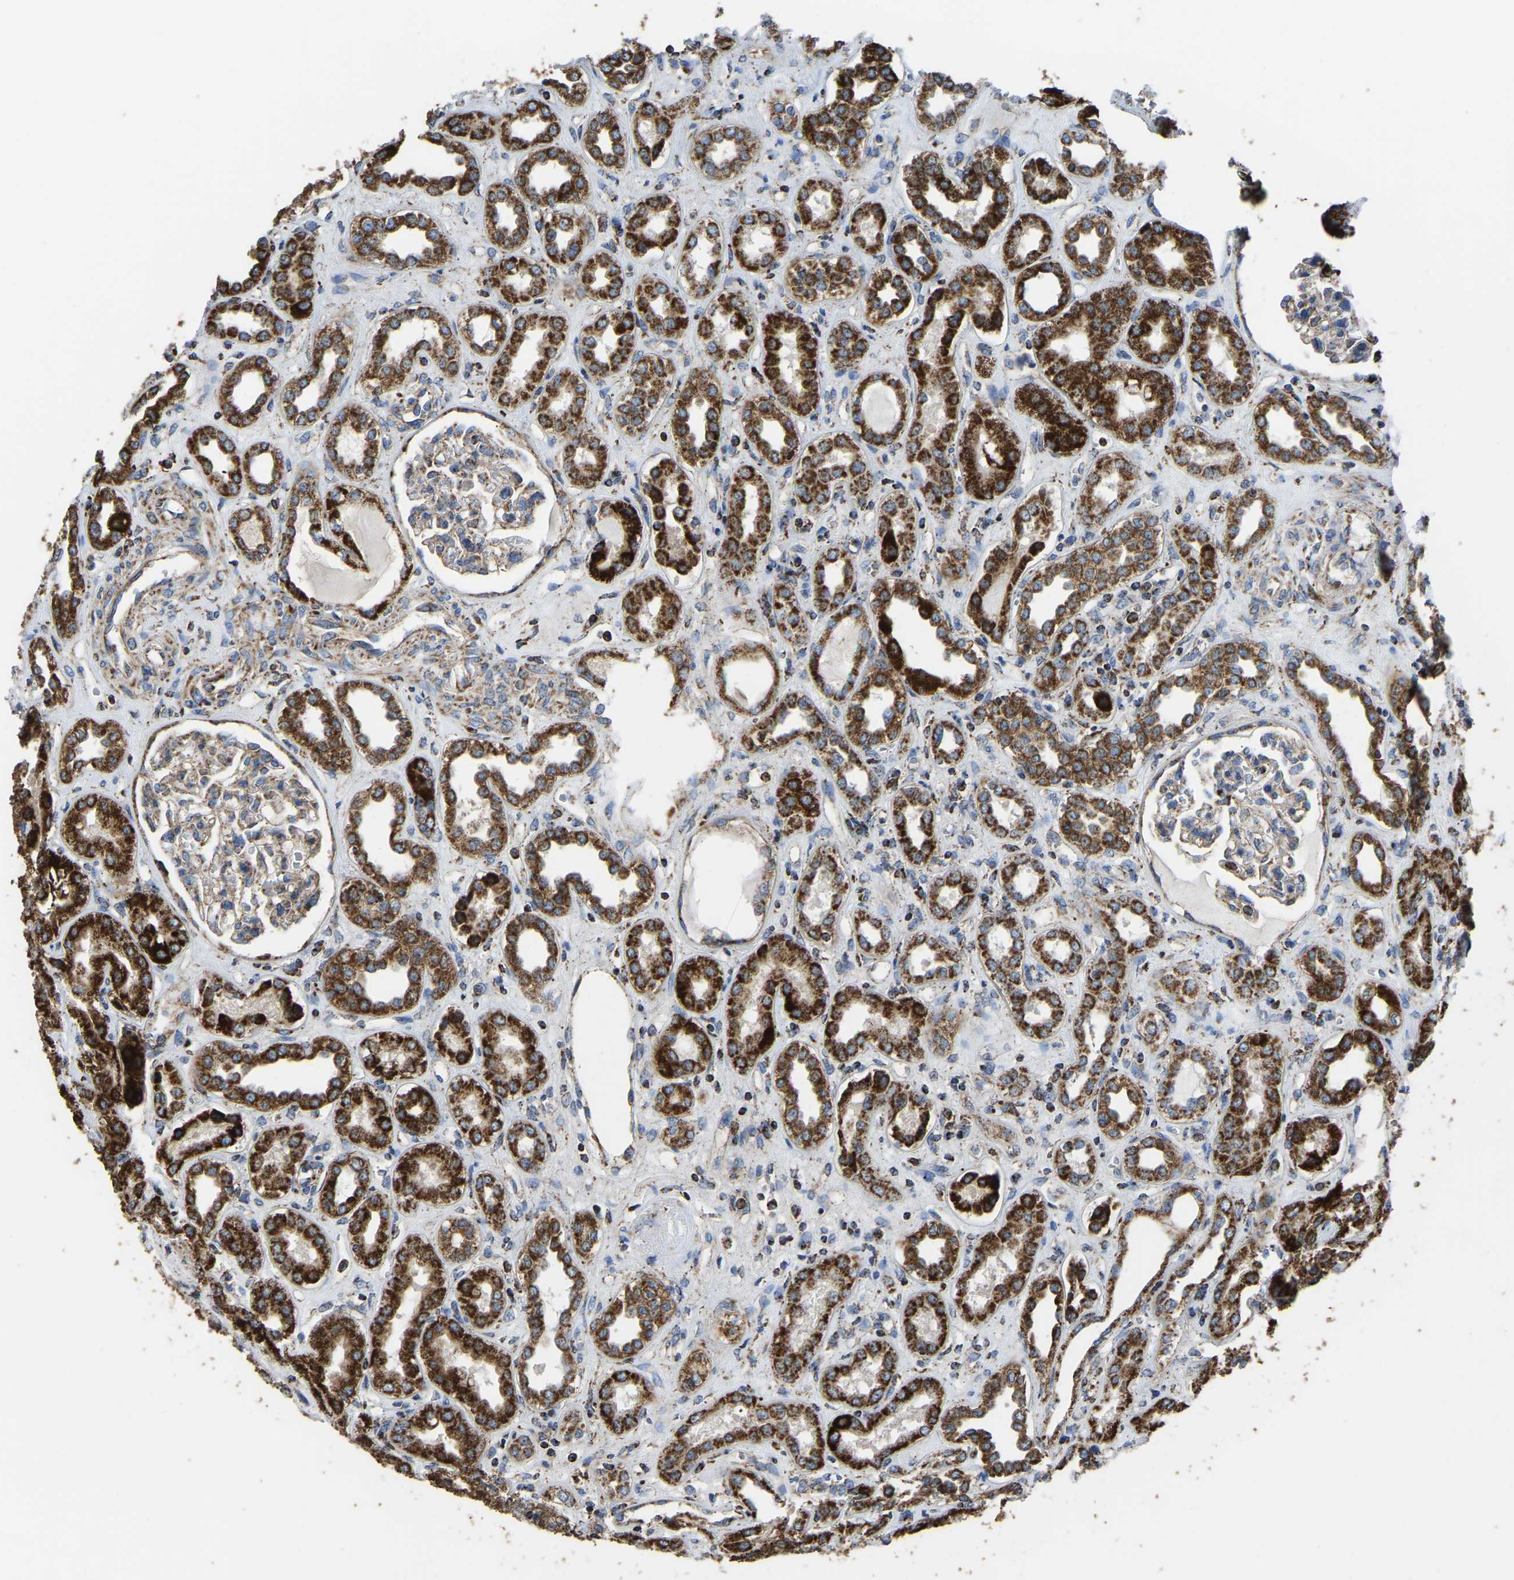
{"staining": {"intensity": "moderate", "quantity": "<25%", "location": "cytoplasmic/membranous"}, "tissue": "kidney", "cell_type": "Cells in glomeruli", "image_type": "normal", "snomed": [{"axis": "morphology", "description": "Normal tissue, NOS"}, {"axis": "topography", "description": "Kidney"}], "caption": "Cells in glomeruli display low levels of moderate cytoplasmic/membranous expression in about <25% of cells in normal kidney. (brown staining indicates protein expression, while blue staining denotes nuclei).", "gene": "ETFA", "patient": {"sex": "male", "age": 59}}